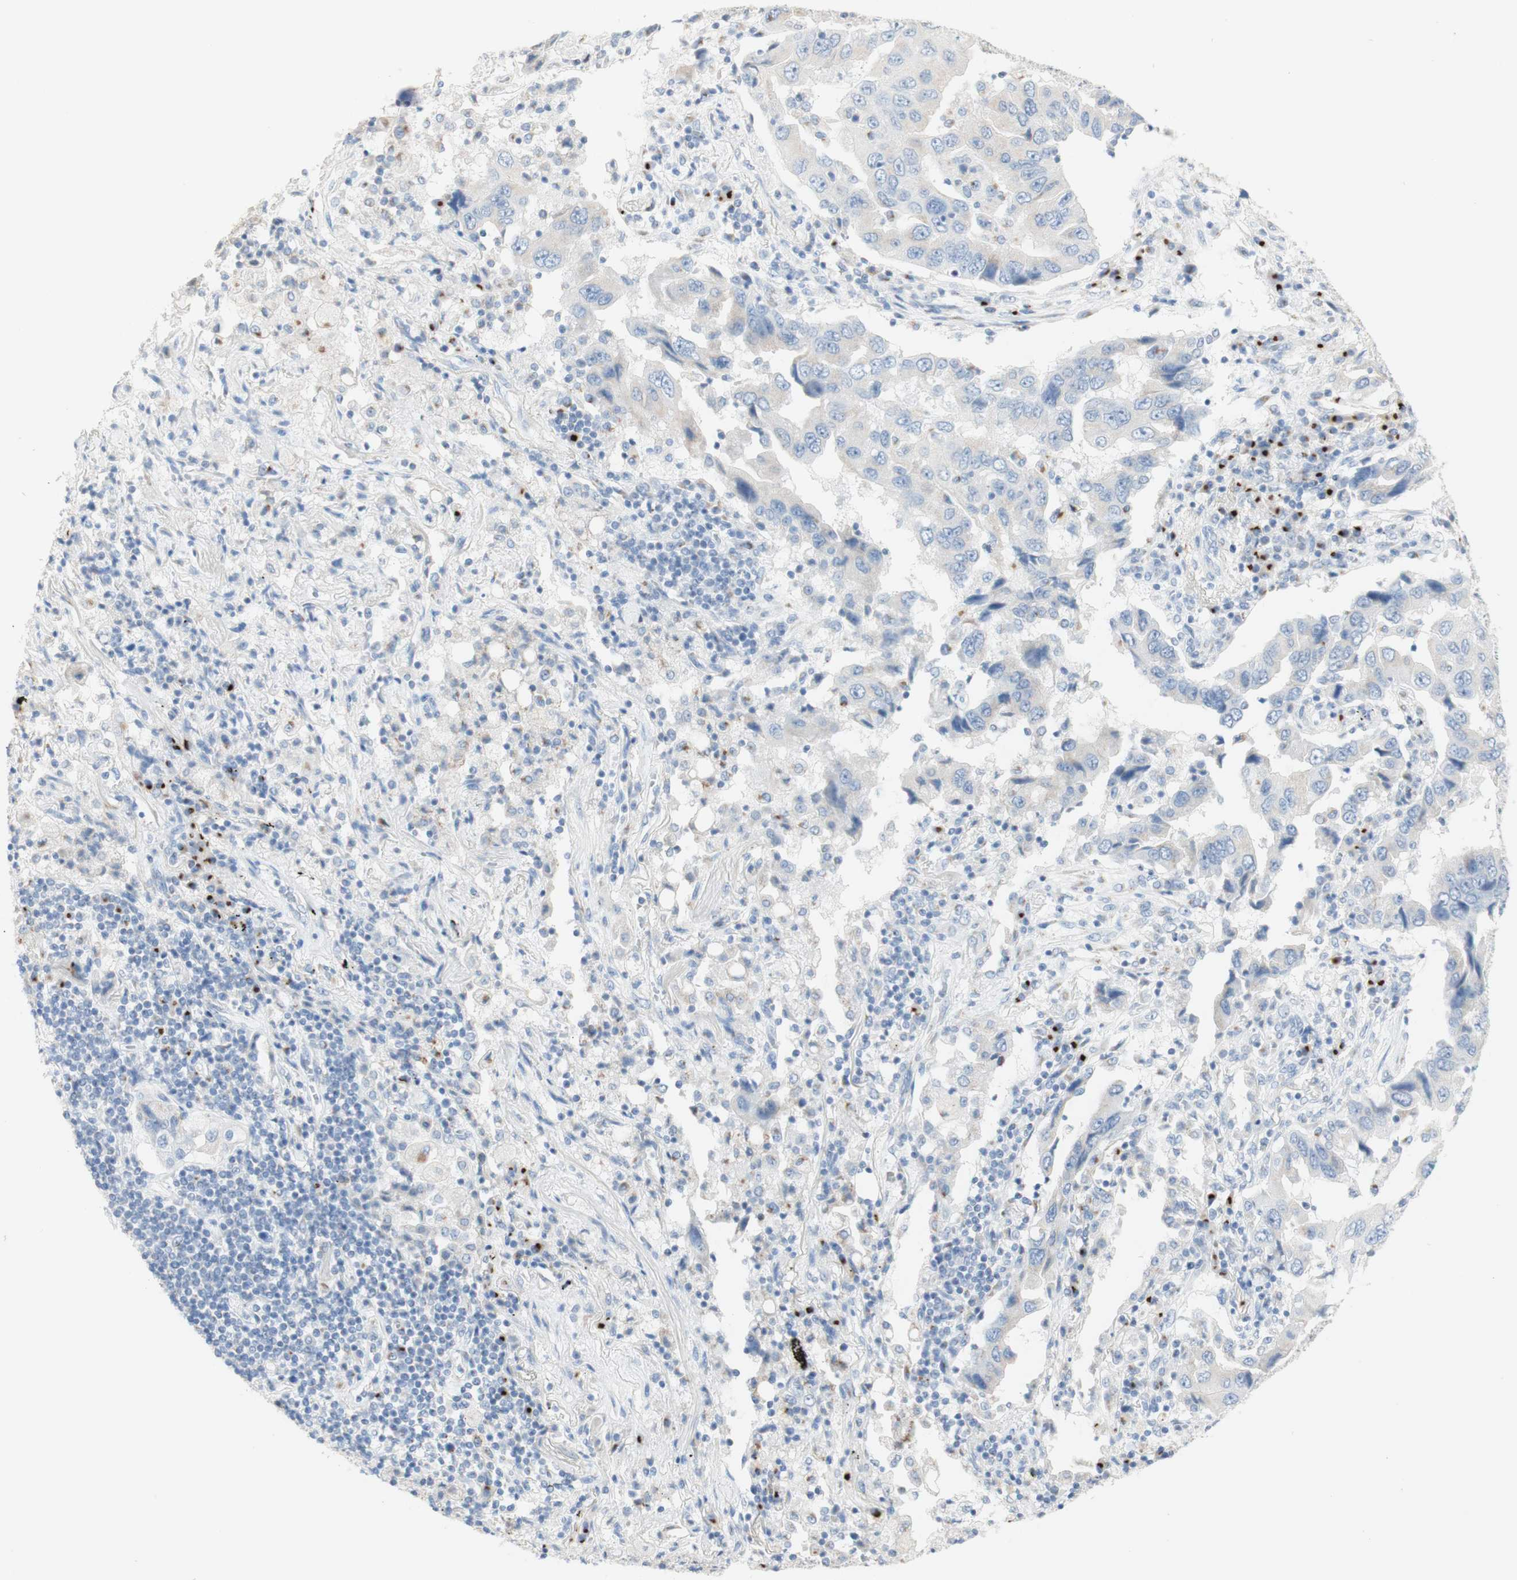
{"staining": {"intensity": "negative", "quantity": "none", "location": "none"}, "tissue": "lung cancer", "cell_type": "Tumor cells", "image_type": "cancer", "snomed": [{"axis": "morphology", "description": "Adenocarcinoma, NOS"}, {"axis": "topography", "description": "Lung"}], "caption": "Immunohistochemistry (IHC) micrograph of neoplastic tissue: human adenocarcinoma (lung) stained with DAB demonstrates no significant protein positivity in tumor cells.", "gene": "MANEA", "patient": {"sex": "female", "age": 65}}